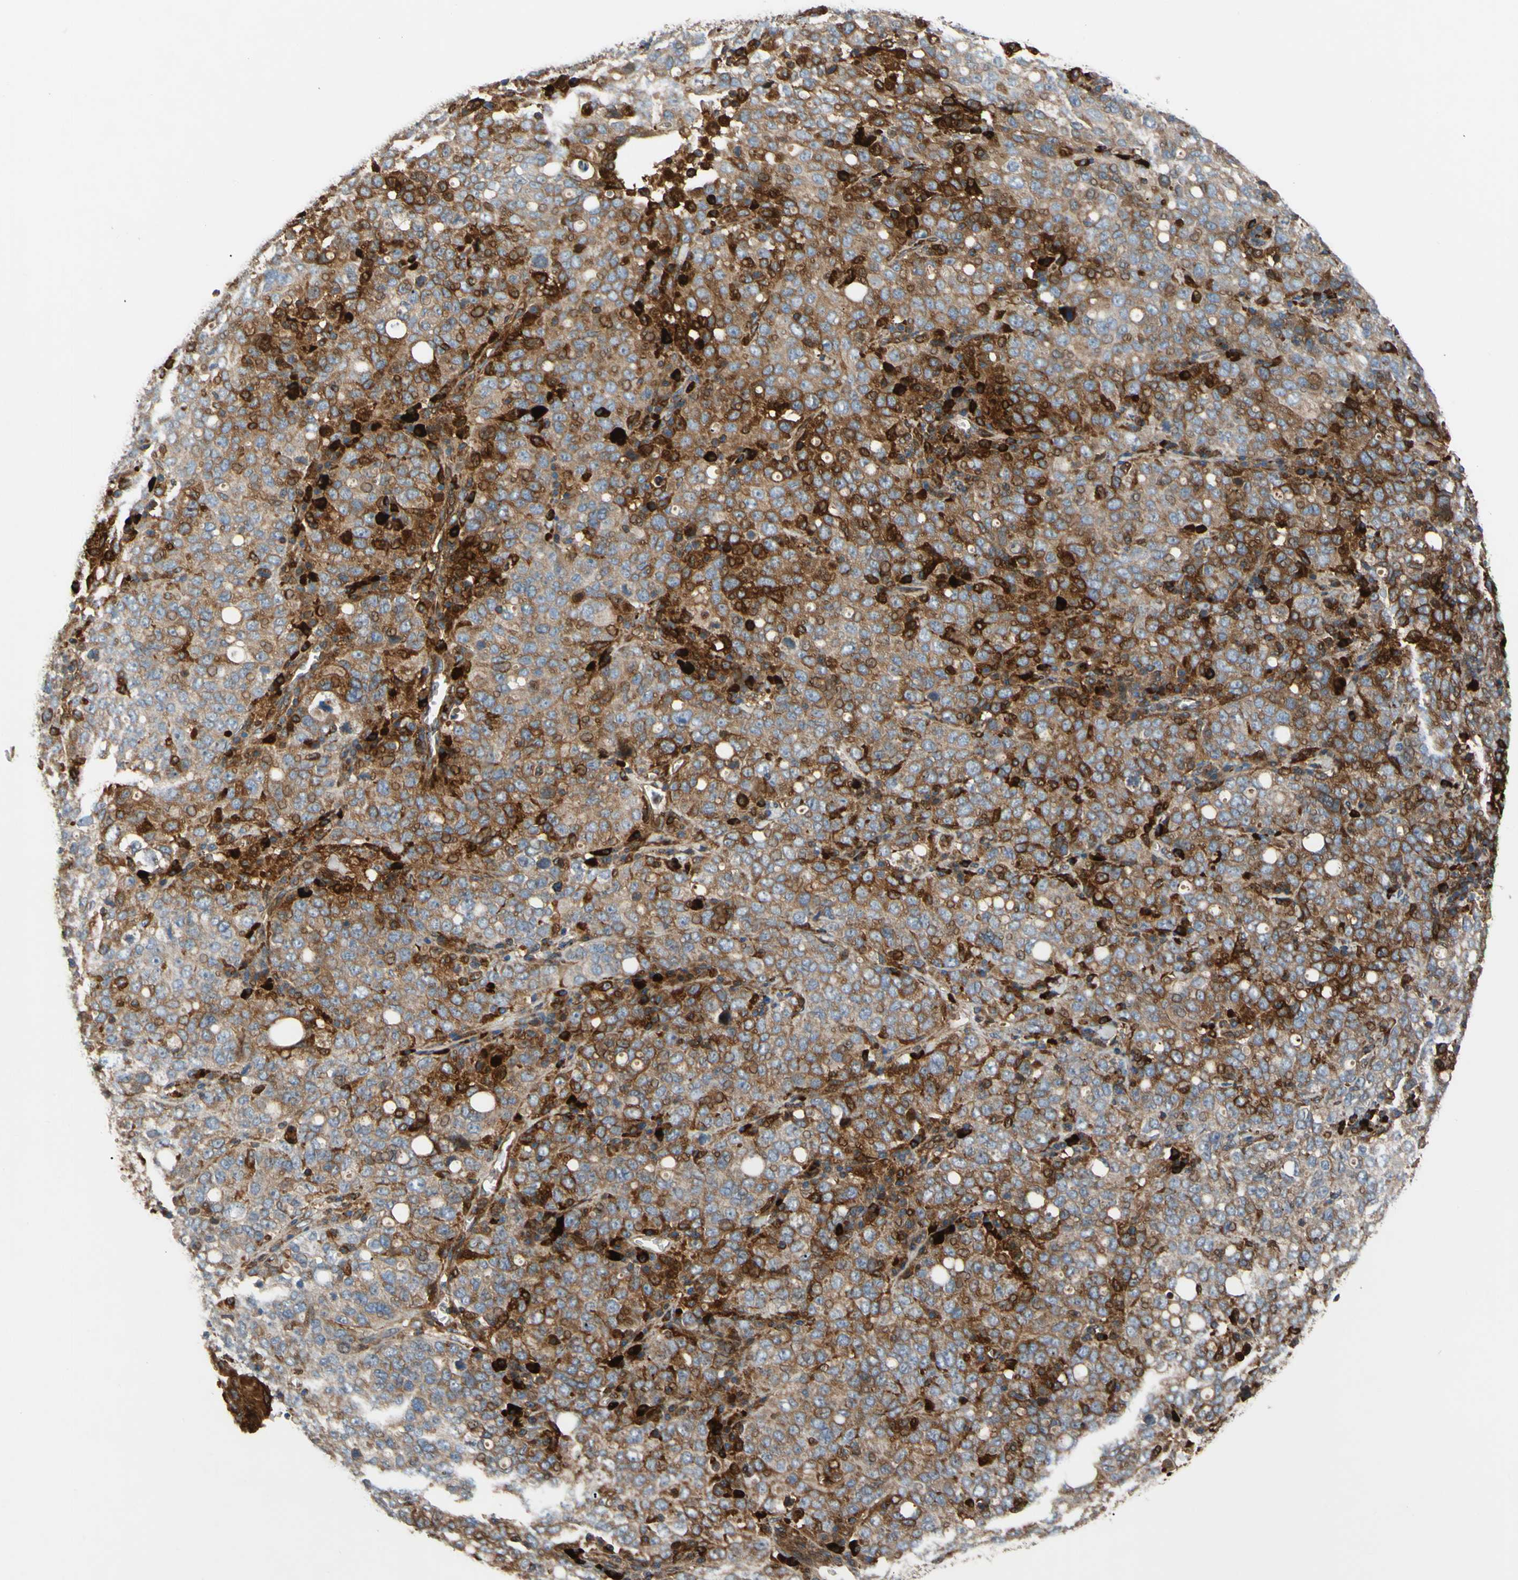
{"staining": {"intensity": "strong", "quantity": ">75%", "location": "cytoplasmic/membranous"}, "tissue": "ovarian cancer", "cell_type": "Tumor cells", "image_type": "cancer", "snomed": [{"axis": "morphology", "description": "Carcinoma, endometroid"}, {"axis": "topography", "description": "Ovary"}], "caption": "A high-resolution photomicrograph shows immunohistochemistry (IHC) staining of endometroid carcinoma (ovarian), which exhibits strong cytoplasmic/membranous positivity in about >75% of tumor cells. Immunohistochemistry (ihc) stains the protein of interest in brown and the nuclei are stained blue.", "gene": "SPTLC1", "patient": {"sex": "female", "age": 62}}